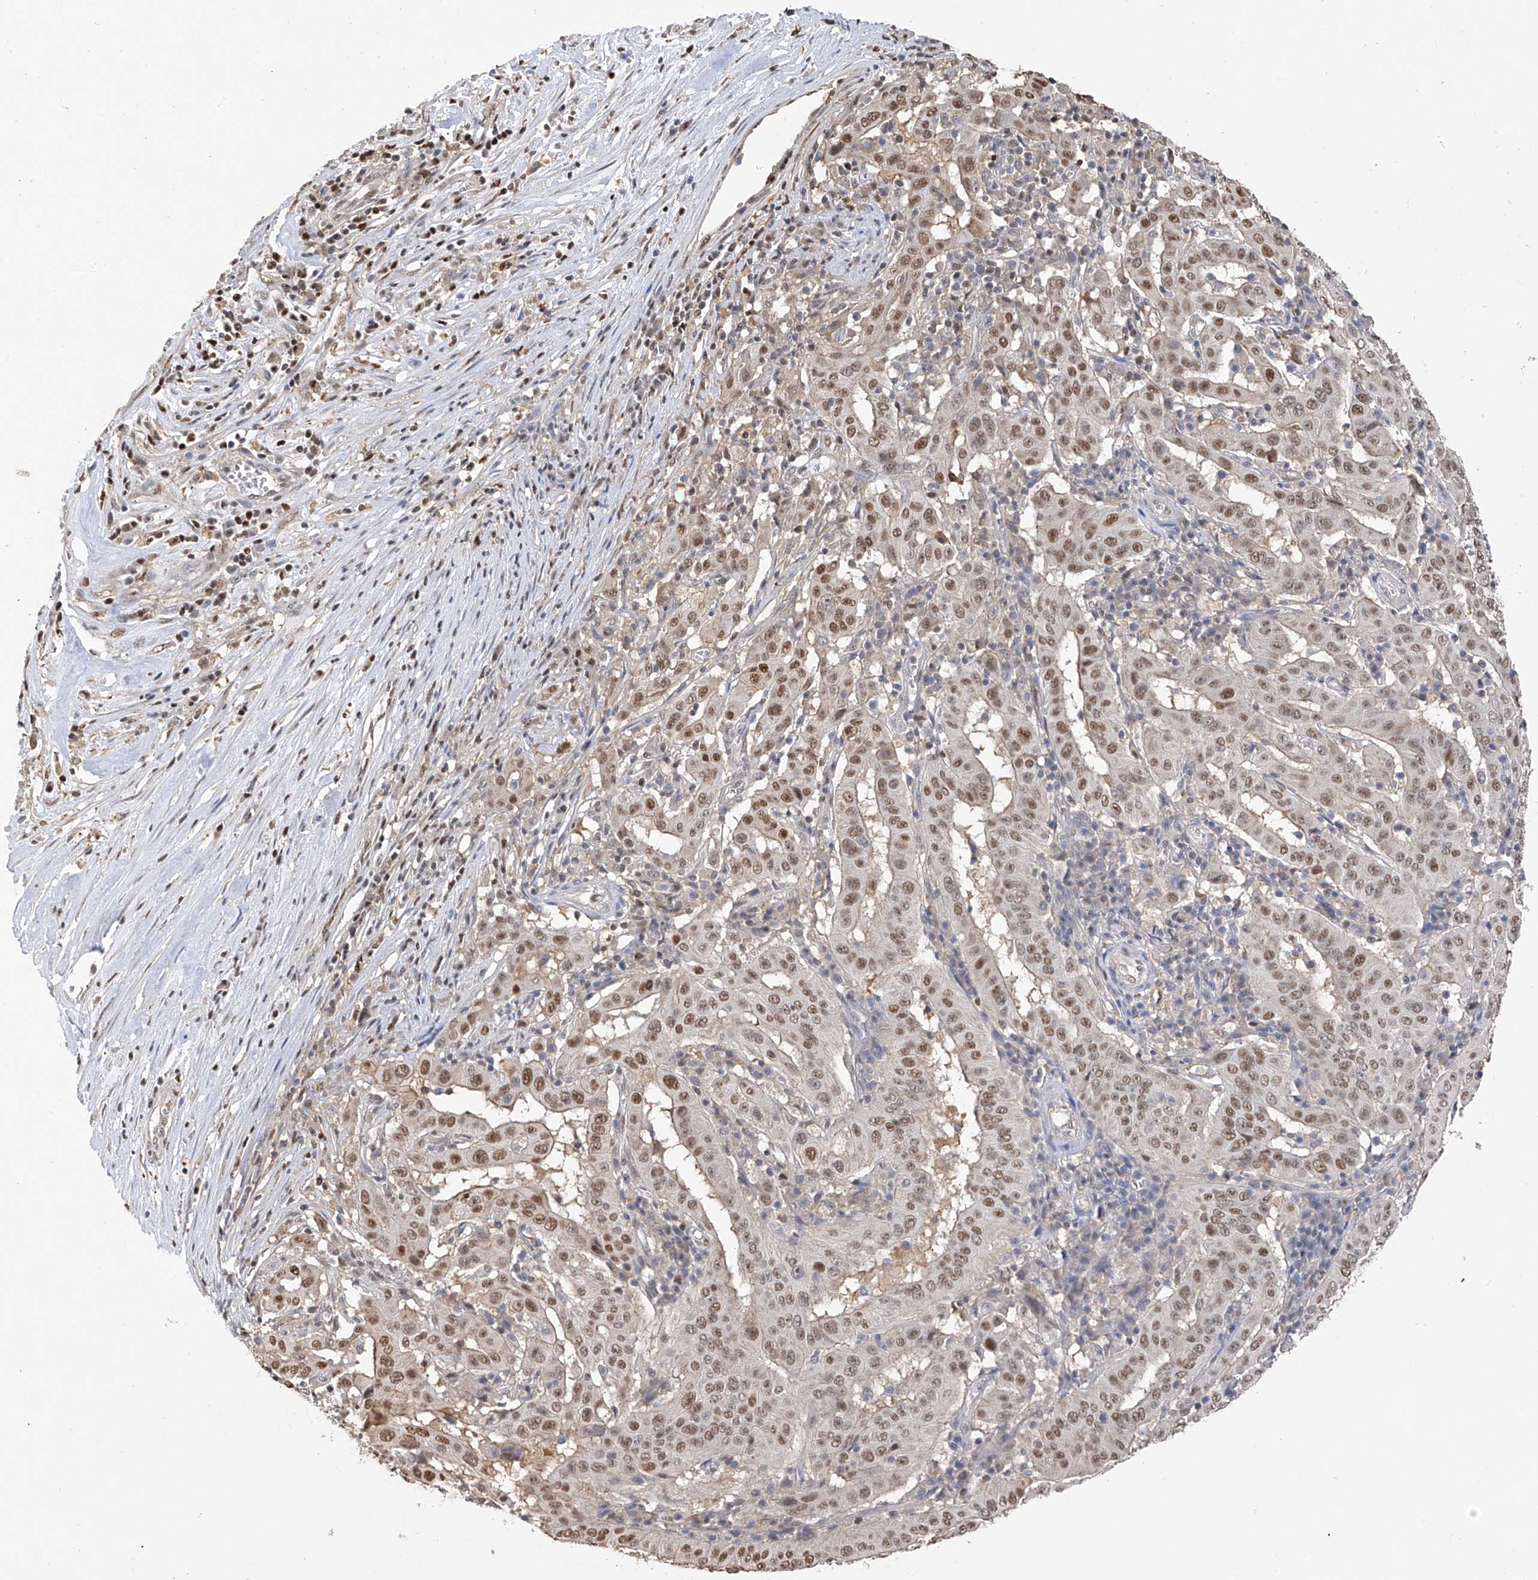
{"staining": {"intensity": "moderate", "quantity": ">75%", "location": "nuclear"}, "tissue": "pancreatic cancer", "cell_type": "Tumor cells", "image_type": "cancer", "snomed": [{"axis": "morphology", "description": "Adenocarcinoma, NOS"}, {"axis": "topography", "description": "Pancreas"}], "caption": "Immunohistochemistry (IHC) (DAB (3,3'-diaminobenzidine)) staining of pancreatic adenocarcinoma demonstrates moderate nuclear protein positivity in approximately >75% of tumor cells.", "gene": "PMM1", "patient": {"sex": "male", "age": 63}}